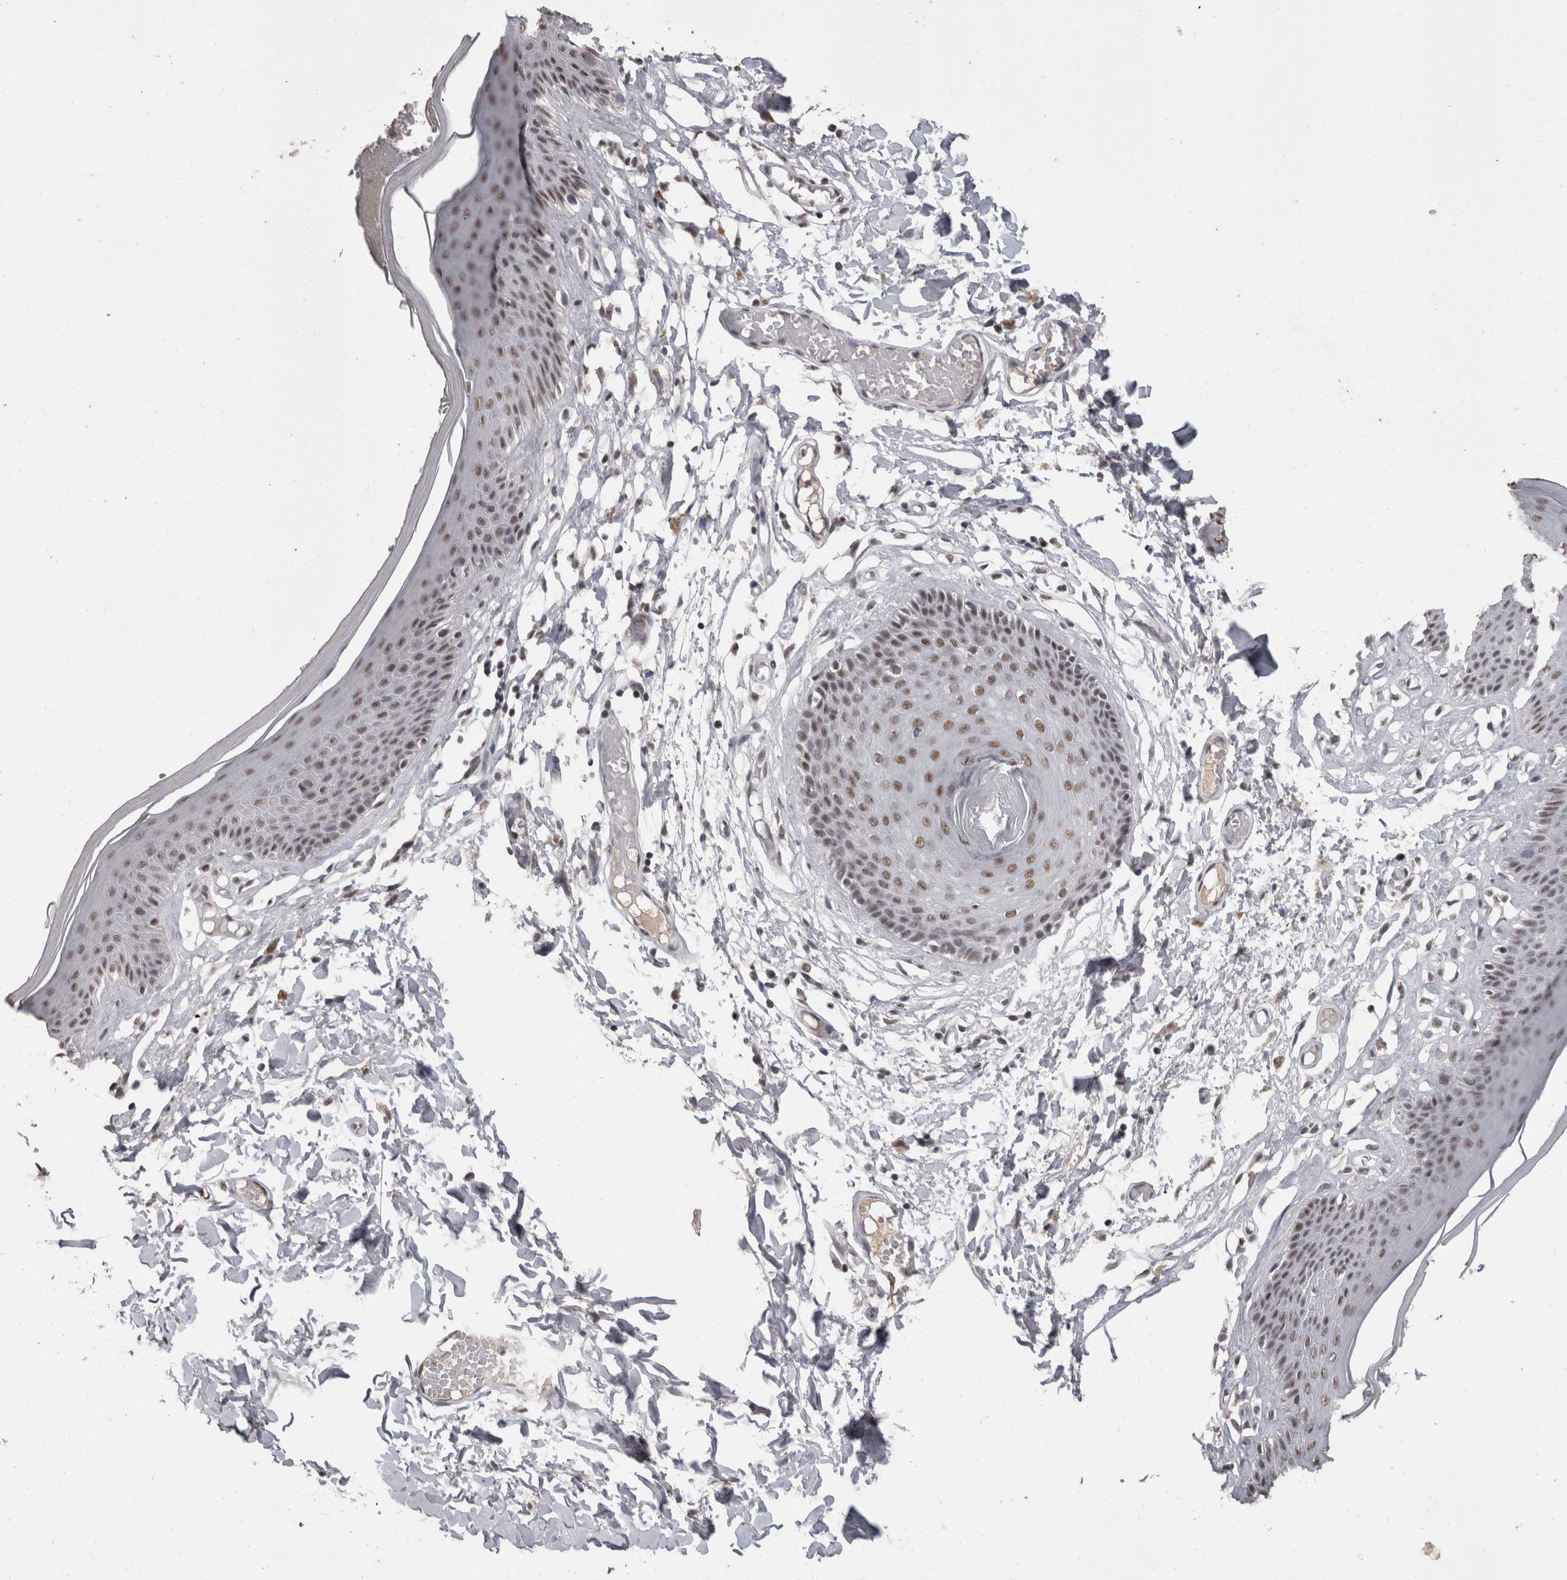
{"staining": {"intensity": "moderate", "quantity": "25%-75%", "location": "nuclear"}, "tissue": "skin", "cell_type": "Epidermal cells", "image_type": "normal", "snomed": [{"axis": "morphology", "description": "Normal tissue, NOS"}, {"axis": "topography", "description": "Vulva"}], "caption": "Protein staining by immunohistochemistry reveals moderate nuclear expression in about 25%-75% of epidermal cells in normal skin.", "gene": "DDX17", "patient": {"sex": "female", "age": 73}}